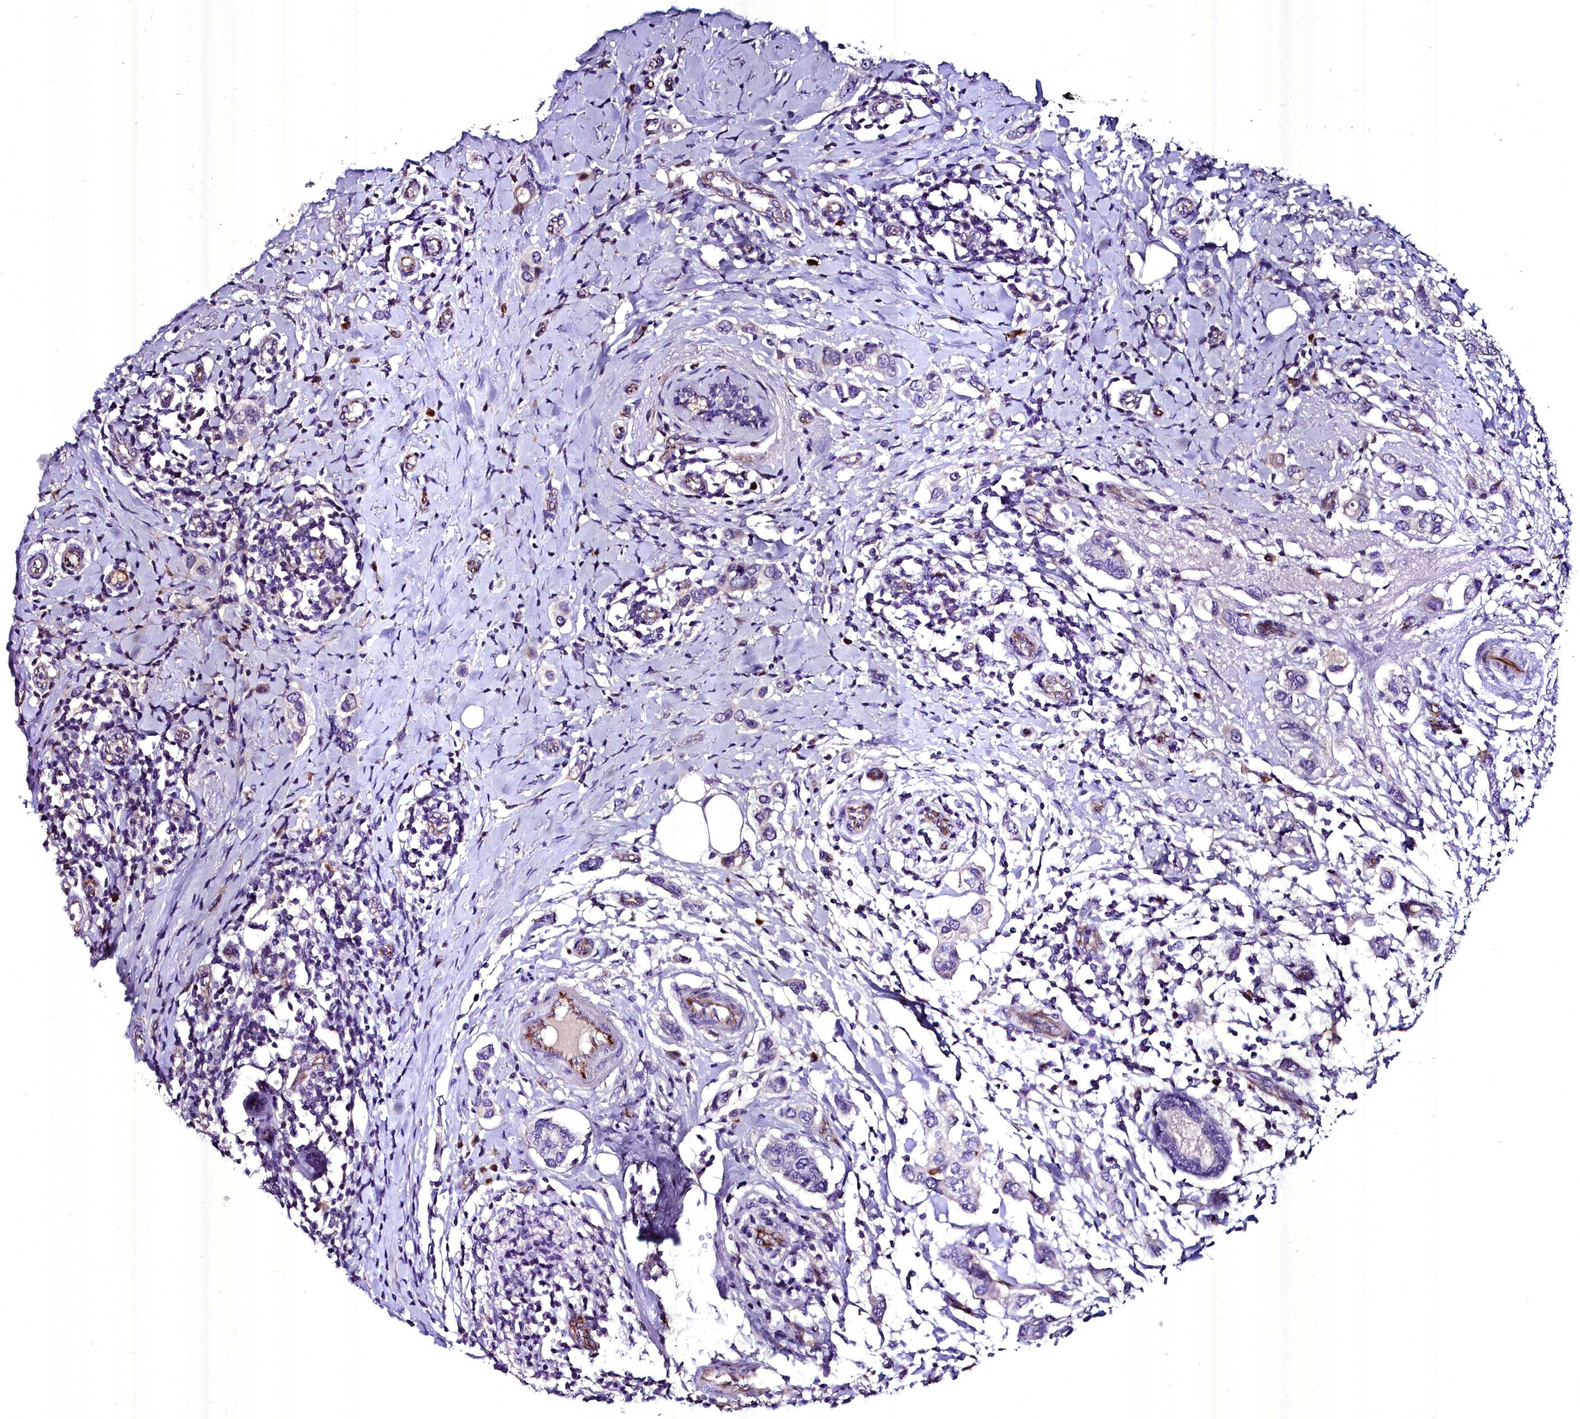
{"staining": {"intensity": "negative", "quantity": "none", "location": "none"}, "tissue": "breast cancer", "cell_type": "Tumor cells", "image_type": "cancer", "snomed": [{"axis": "morphology", "description": "Lobular carcinoma"}, {"axis": "topography", "description": "Breast"}], "caption": "Tumor cells are negative for protein expression in human lobular carcinoma (breast).", "gene": "MS4A18", "patient": {"sex": "female", "age": 51}}